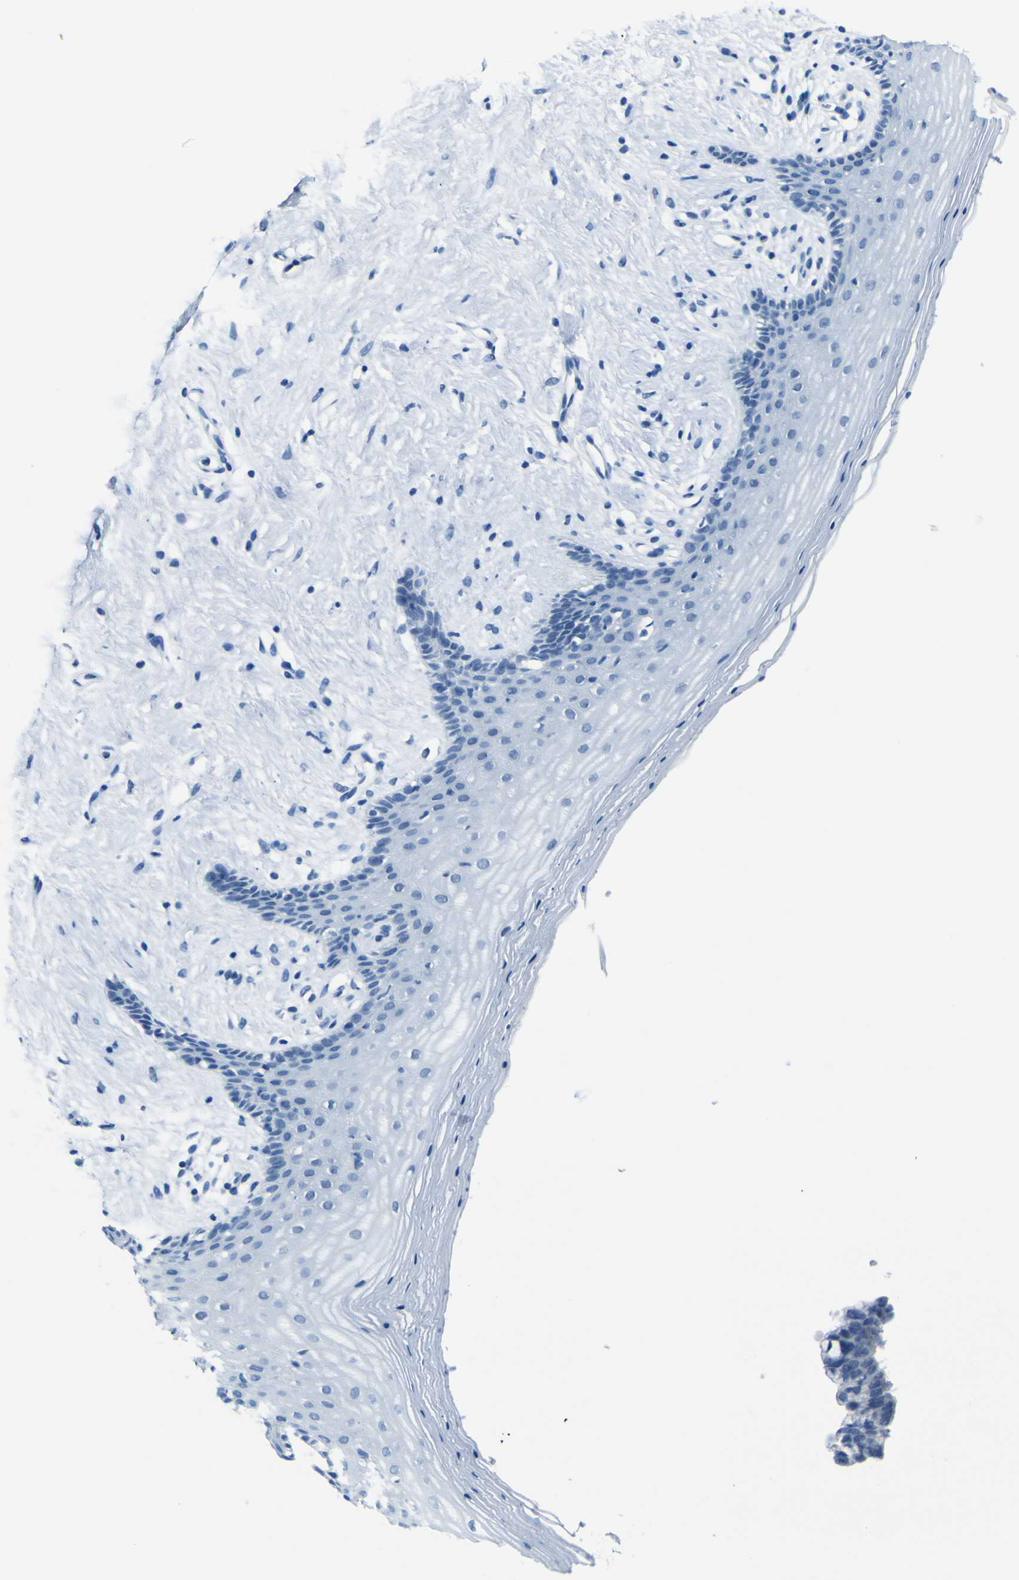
{"staining": {"intensity": "negative", "quantity": "none", "location": "none"}, "tissue": "vagina", "cell_type": "Squamous epithelial cells", "image_type": "normal", "snomed": [{"axis": "morphology", "description": "Normal tissue, NOS"}, {"axis": "topography", "description": "Vagina"}], "caption": "Photomicrograph shows no protein staining in squamous epithelial cells of benign vagina. (Immunohistochemistry, brightfield microscopy, high magnification).", "gene": "PHKG1", "patient": {"sex": "female", "age": 44}}